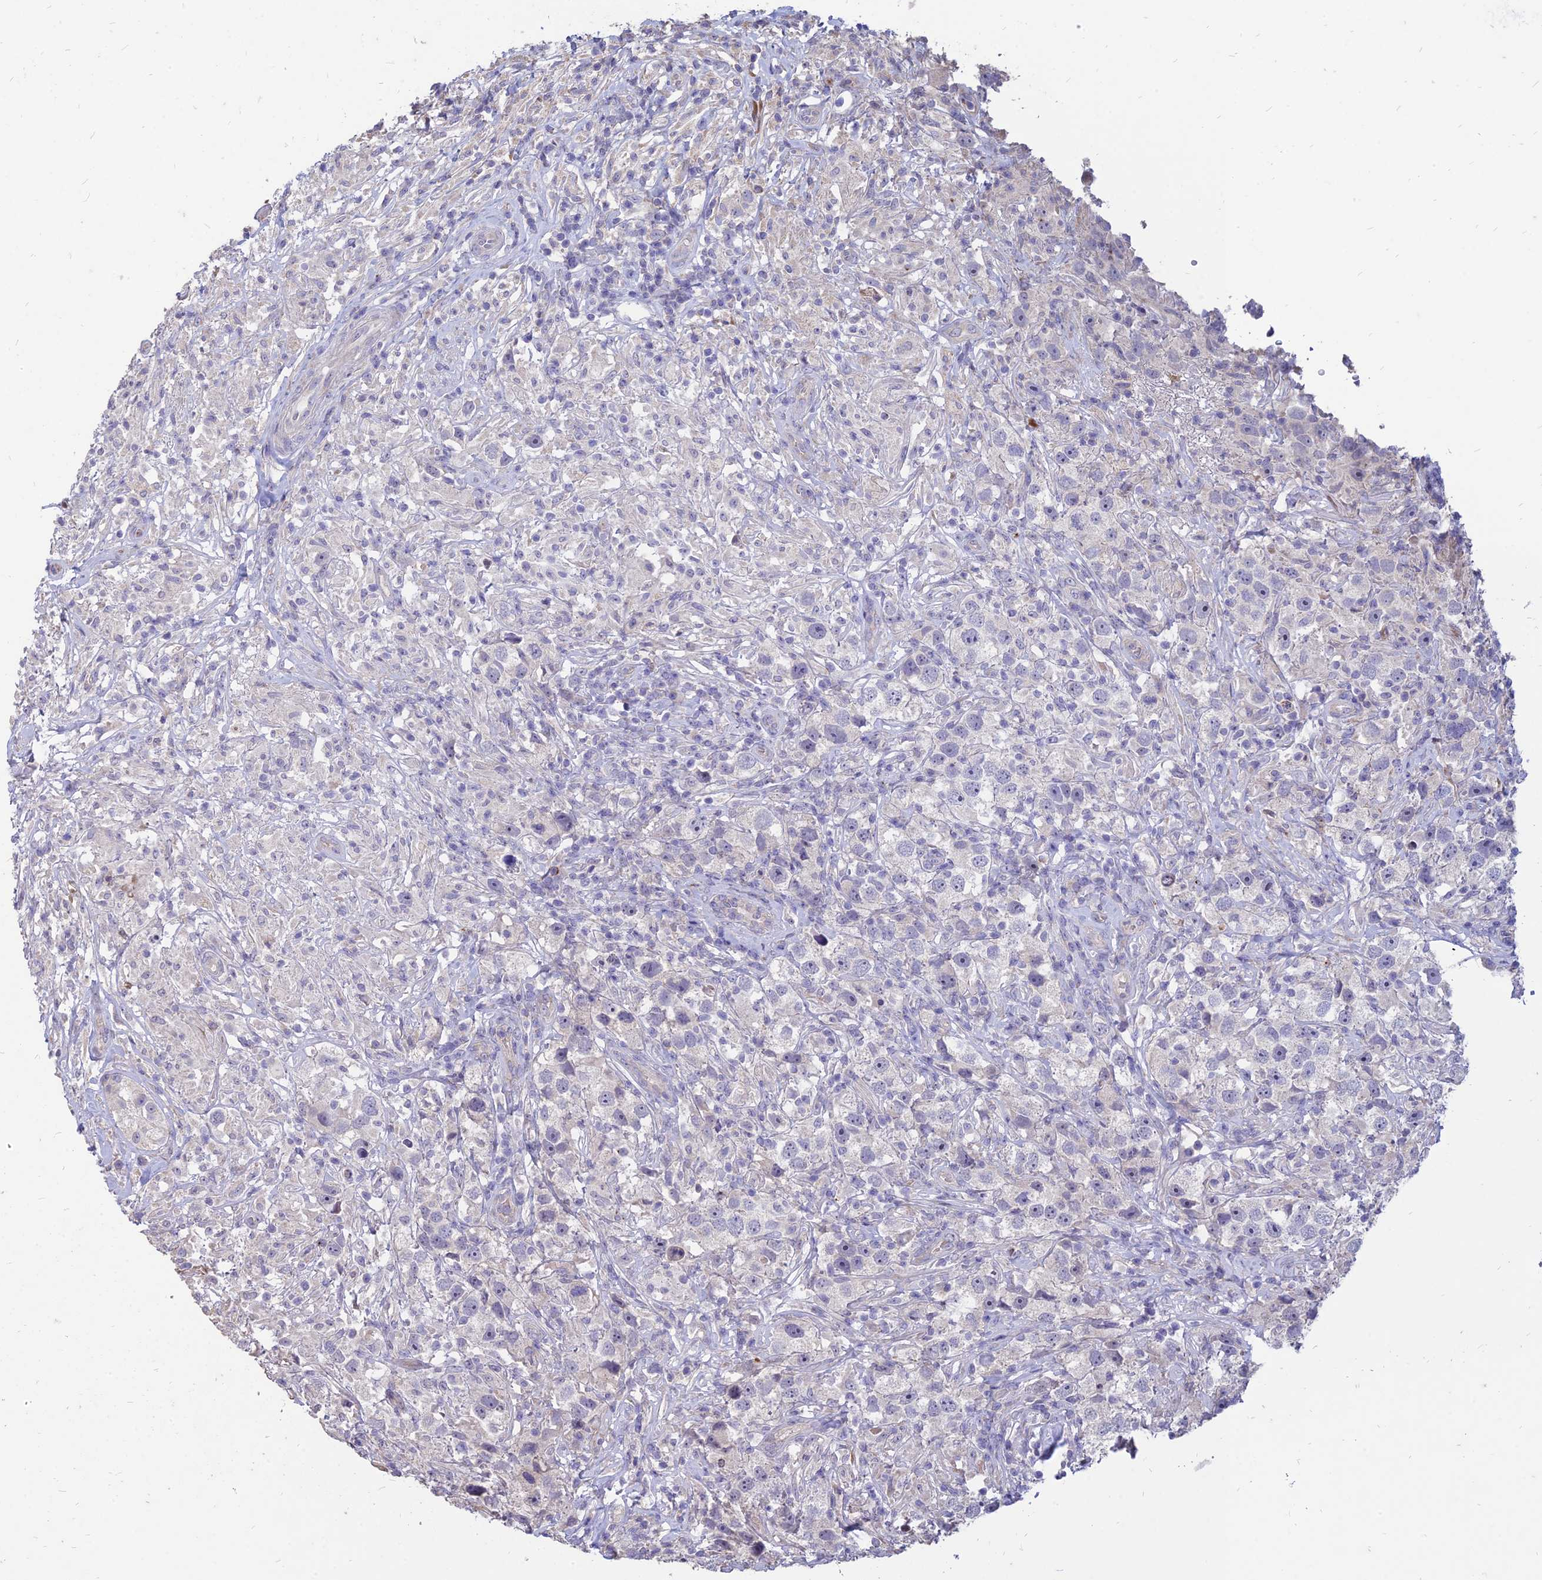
{"staining": {"intensity": "negative", "quantity": "none", "location": "none"}, "tissue": "testis cancer", "cell_type": "Tumor cells", "image_type": "cancer", "snomed": [{"axis": "morphology", "description": "Seminoma, NOS"}, {"axis": "topography", "description": "Testis"}], "caption": "An immunohistochemistry (IHC) photomicrograph of testis cancer (seminoma) is shown. There is no staining in tumor cells of testis cancer (seminoma).", "gene": "ST3GAL6", "patient": {"sex": "male", "age": 49}}